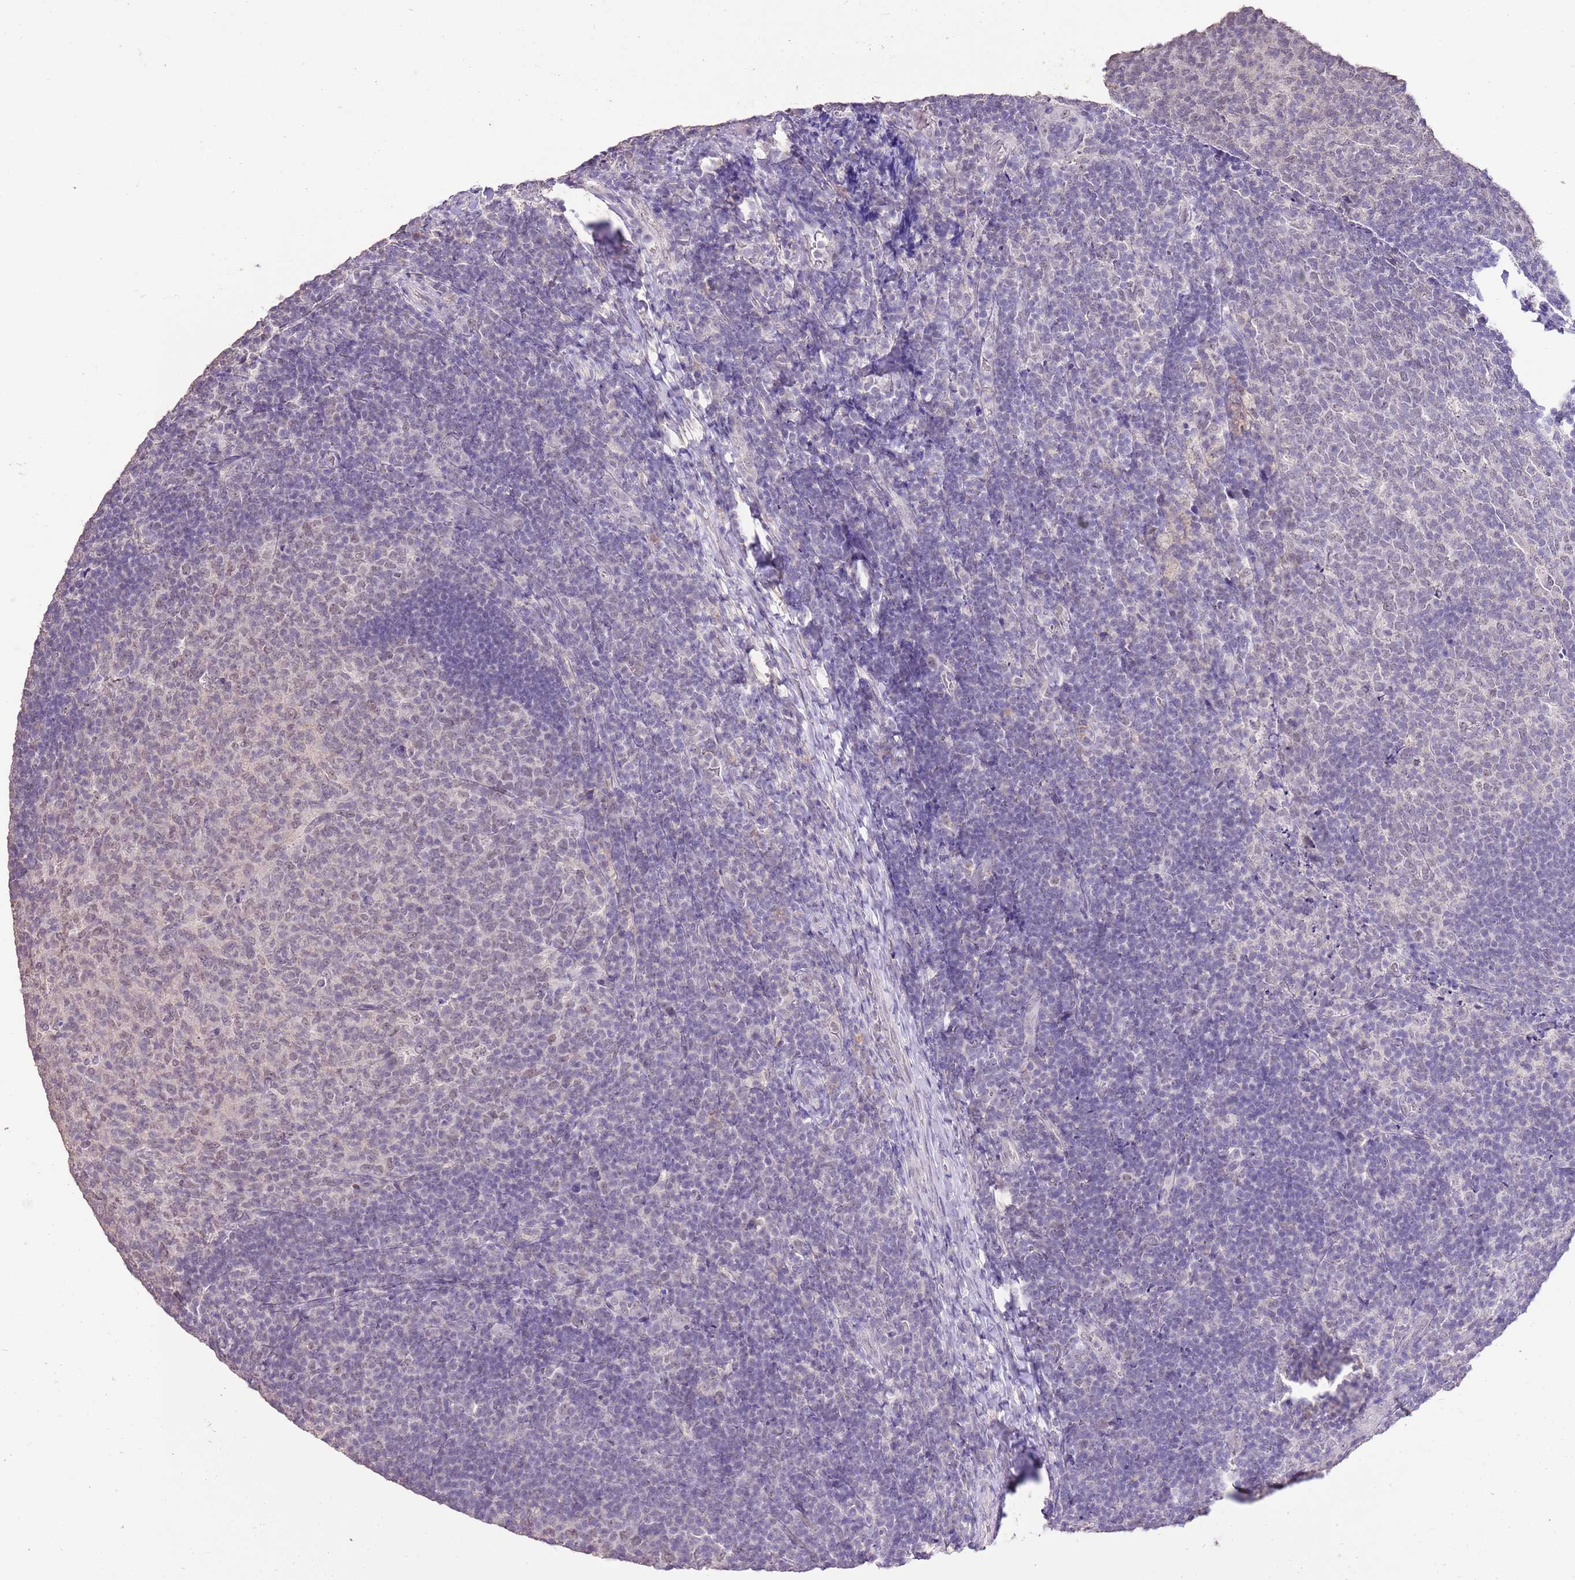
{"staining": {"intensity": "weak", "quantity": "25%-75%", "location": "nuclear"}, "tissue": "tonsil", "cell_type": "Germinal center cells", "image_type": "normal", "snomed": [{"axis": "morphology", "description": "Normal tissue, NOS"}, {"axis": "topography", "description": "Tonsil"}], "caption": "Germinal center cells demonstrate weak nuclear staining in approximately 25%-75% of cells in normal tonsil. The staining was performed using DAB (3,3'-diaminobenzidine), with brown indicating positive protein expression. Nuclei are stained blue with hematoxylin.", "gene": "IZUMO4", "patient": {"sex": "female", "age": 10}}